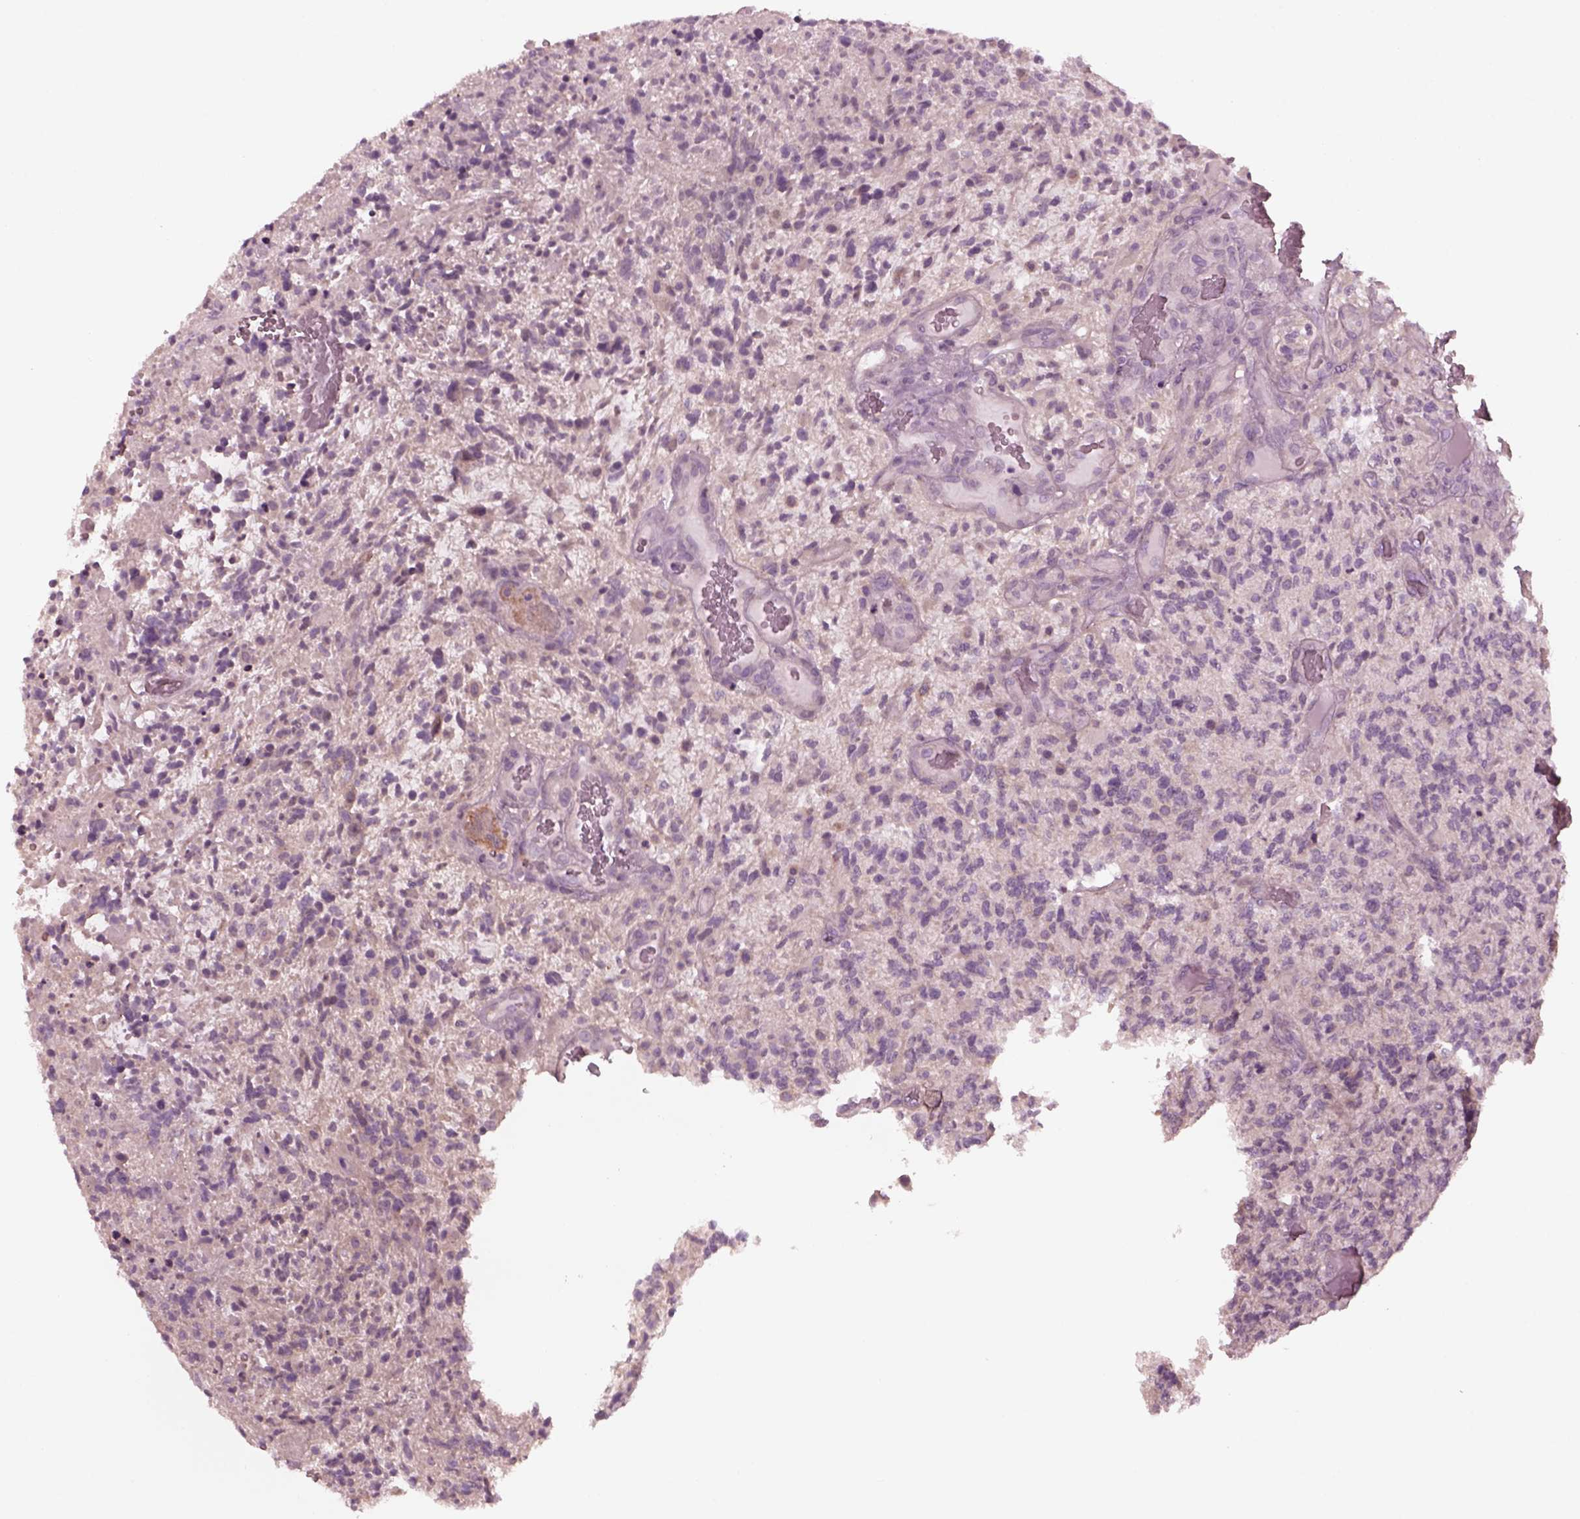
{"staining": {"intensity": "negative", "quantity": "none", "location": "none"}, "tissue": "glioma", "cell_type": "Tumor cells", "image_type": "cancer", "snomed": [{"axis": "morphology", "description": "Glioma, malignant, High grade"}, {"axis": "topography", "description": "Brain"}], "caption": "IHC micrograph of glioma stained for a protein (brown), which shows no staining in tumor cells.", "gene": "YY2", "patient": {"sex": "female", "age": 71}}